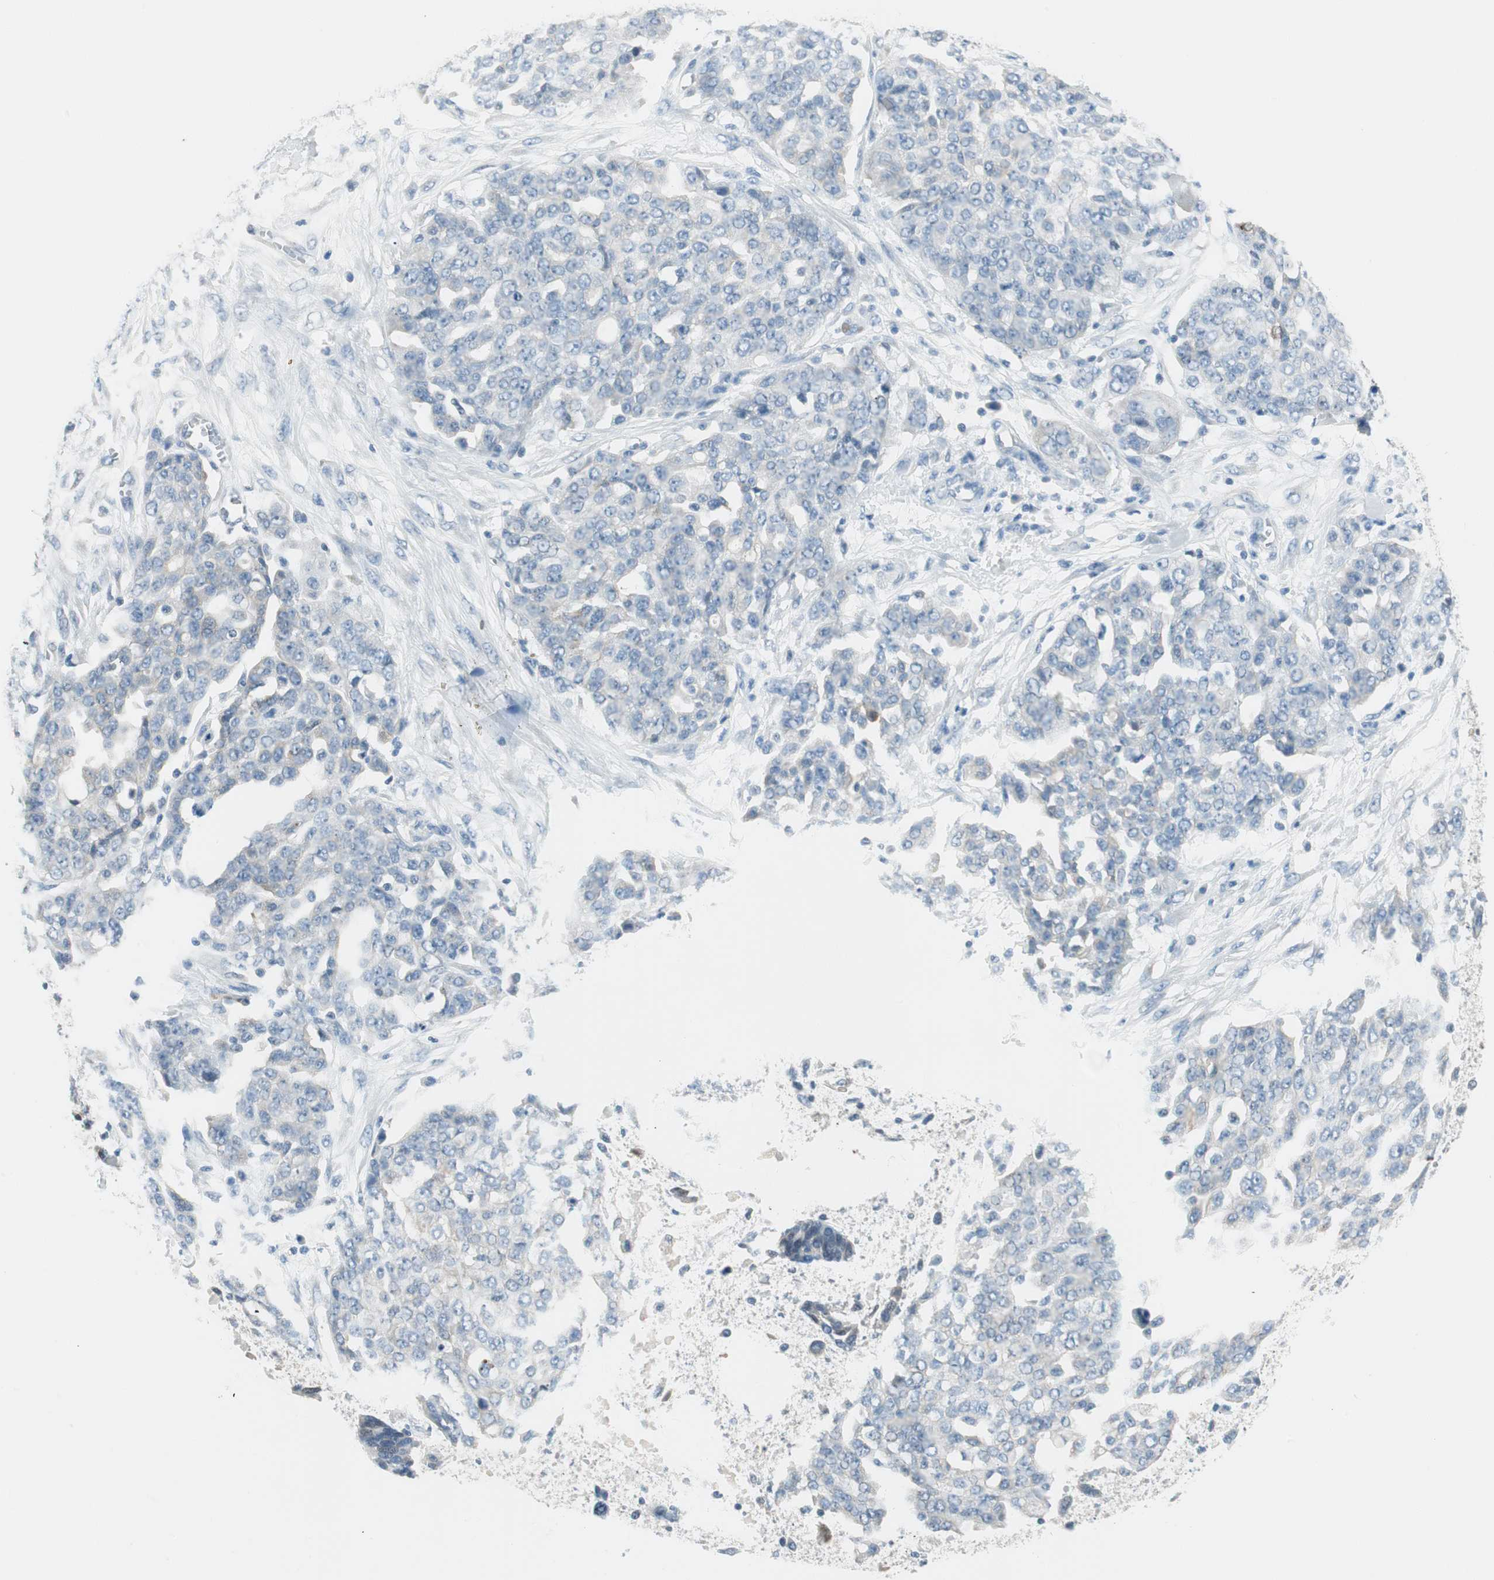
{"staining": {"intensity": "negative", "quantity": "none", "location": "none"}, "tissue": "ovarian cancer", "cell_type": "Tumor cells", "image_type": "cancer", "snomed": [{"axis": "morphology", "description": "Cystadenocarcinoma, serous, NOS"}, {"axis": "topography", "description": "Soft tissue"}, {"axis": "topography", "description": "Ovary"}], "caption": "Tumor cells are negative for protein expression in human ovarian cancer. (Stains: DAB immunohistochemistry (IHC) with hematoxylin counter stain, Microscopy: brightfield microscopy at high magnification).", "gene": "GNAO1", "patient": {"sex": "female", "age": 57}}